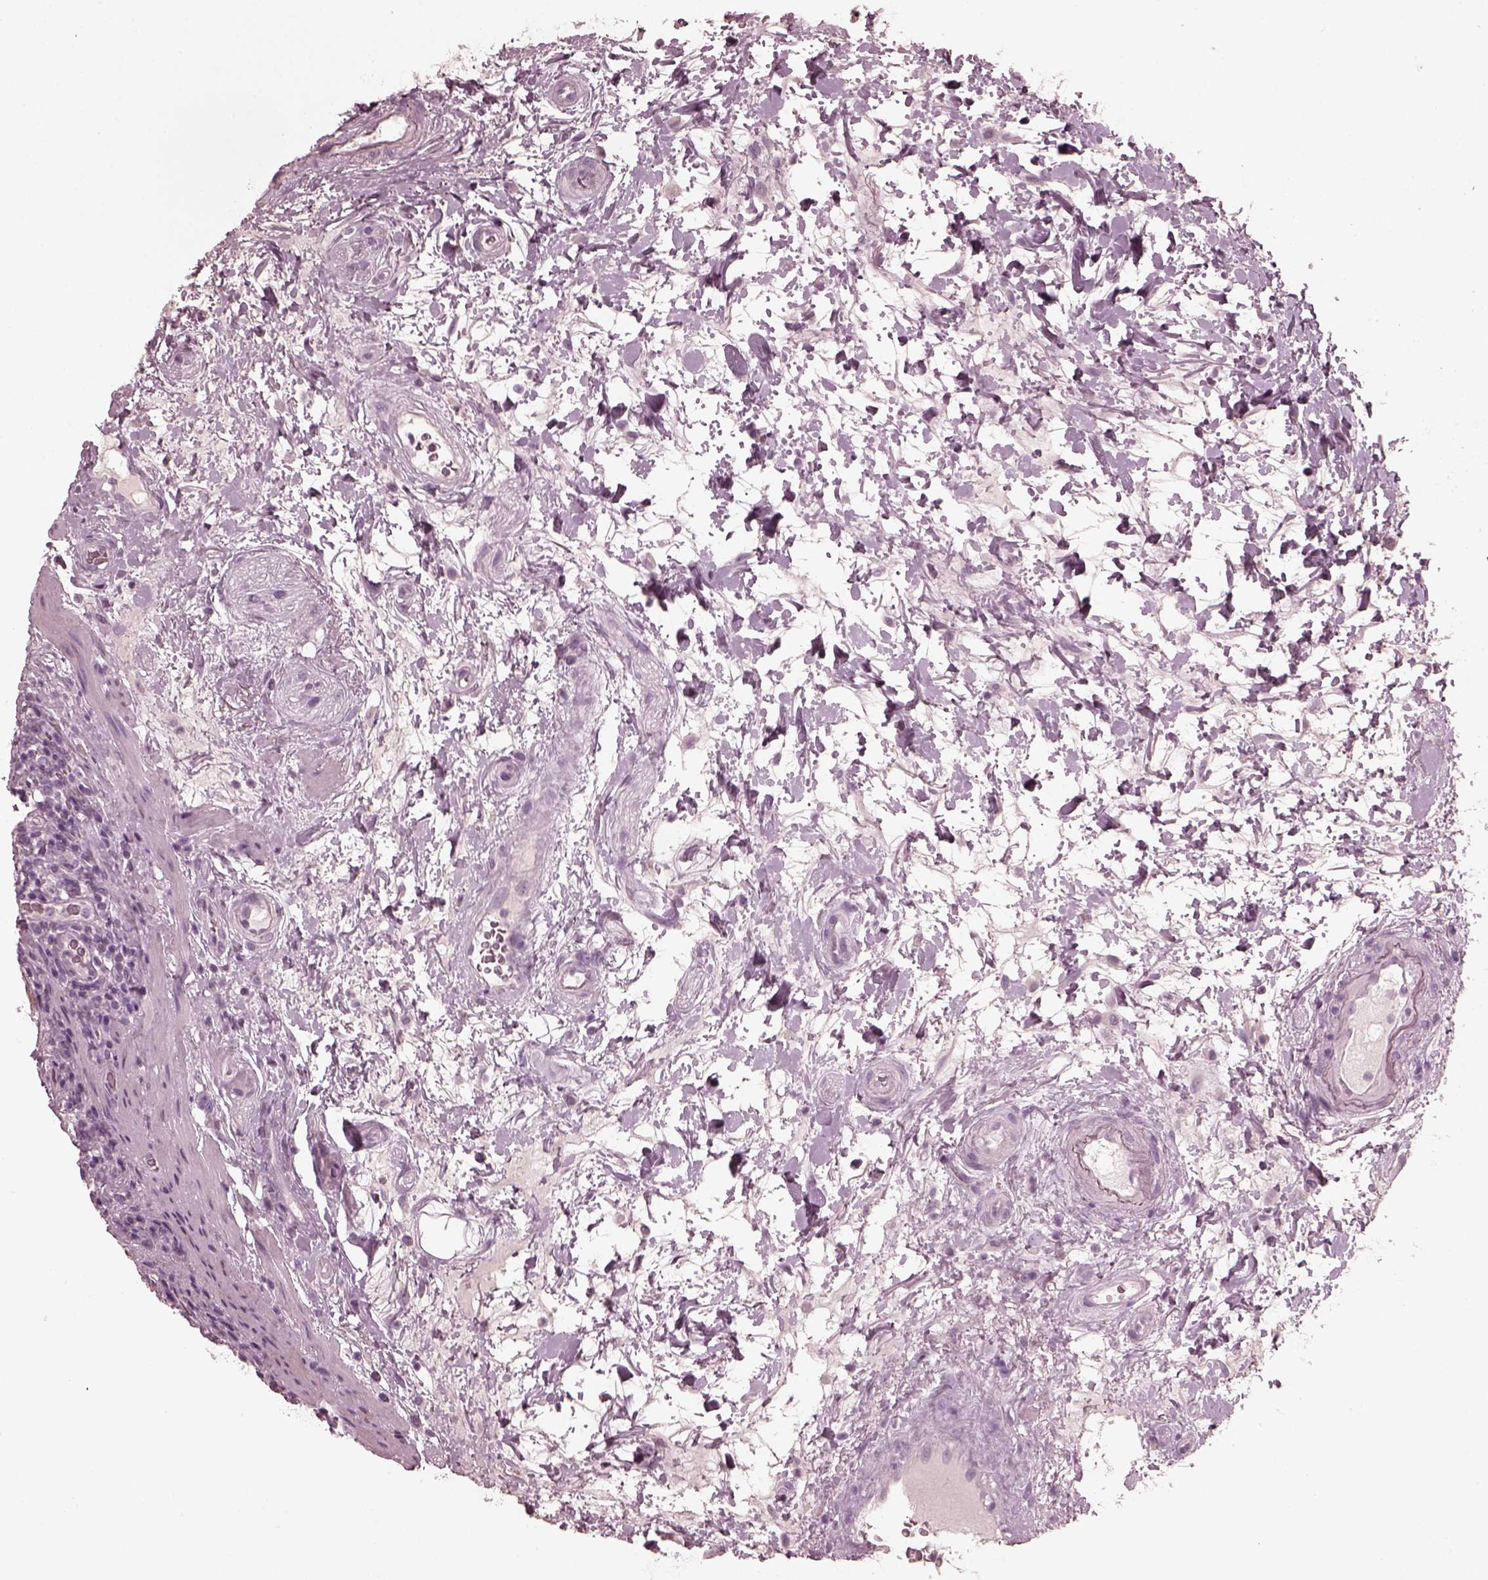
{"staining": {"intensity": "negative", "quantity": "none", "location": "none"}, "tissue": "rectum", "cell_type": "Glandular cells", "image_type": "normal", "snomed": [{"axis": "morphology", "description": "Normal tissue, NOS"}, {"axis": "topography", "description": "Rectum"}], "caption": "A micrograph of human rectum is negative for staining in glandular cells. Brightfield microscopy of immunohistochemistry stained with DAB (3,3'-diaminobenzidine) (brown) and hematoxylin (blue), captured at high magnification.", "gene": "CGA", "patient": {"sex": "male", "age": 72}}